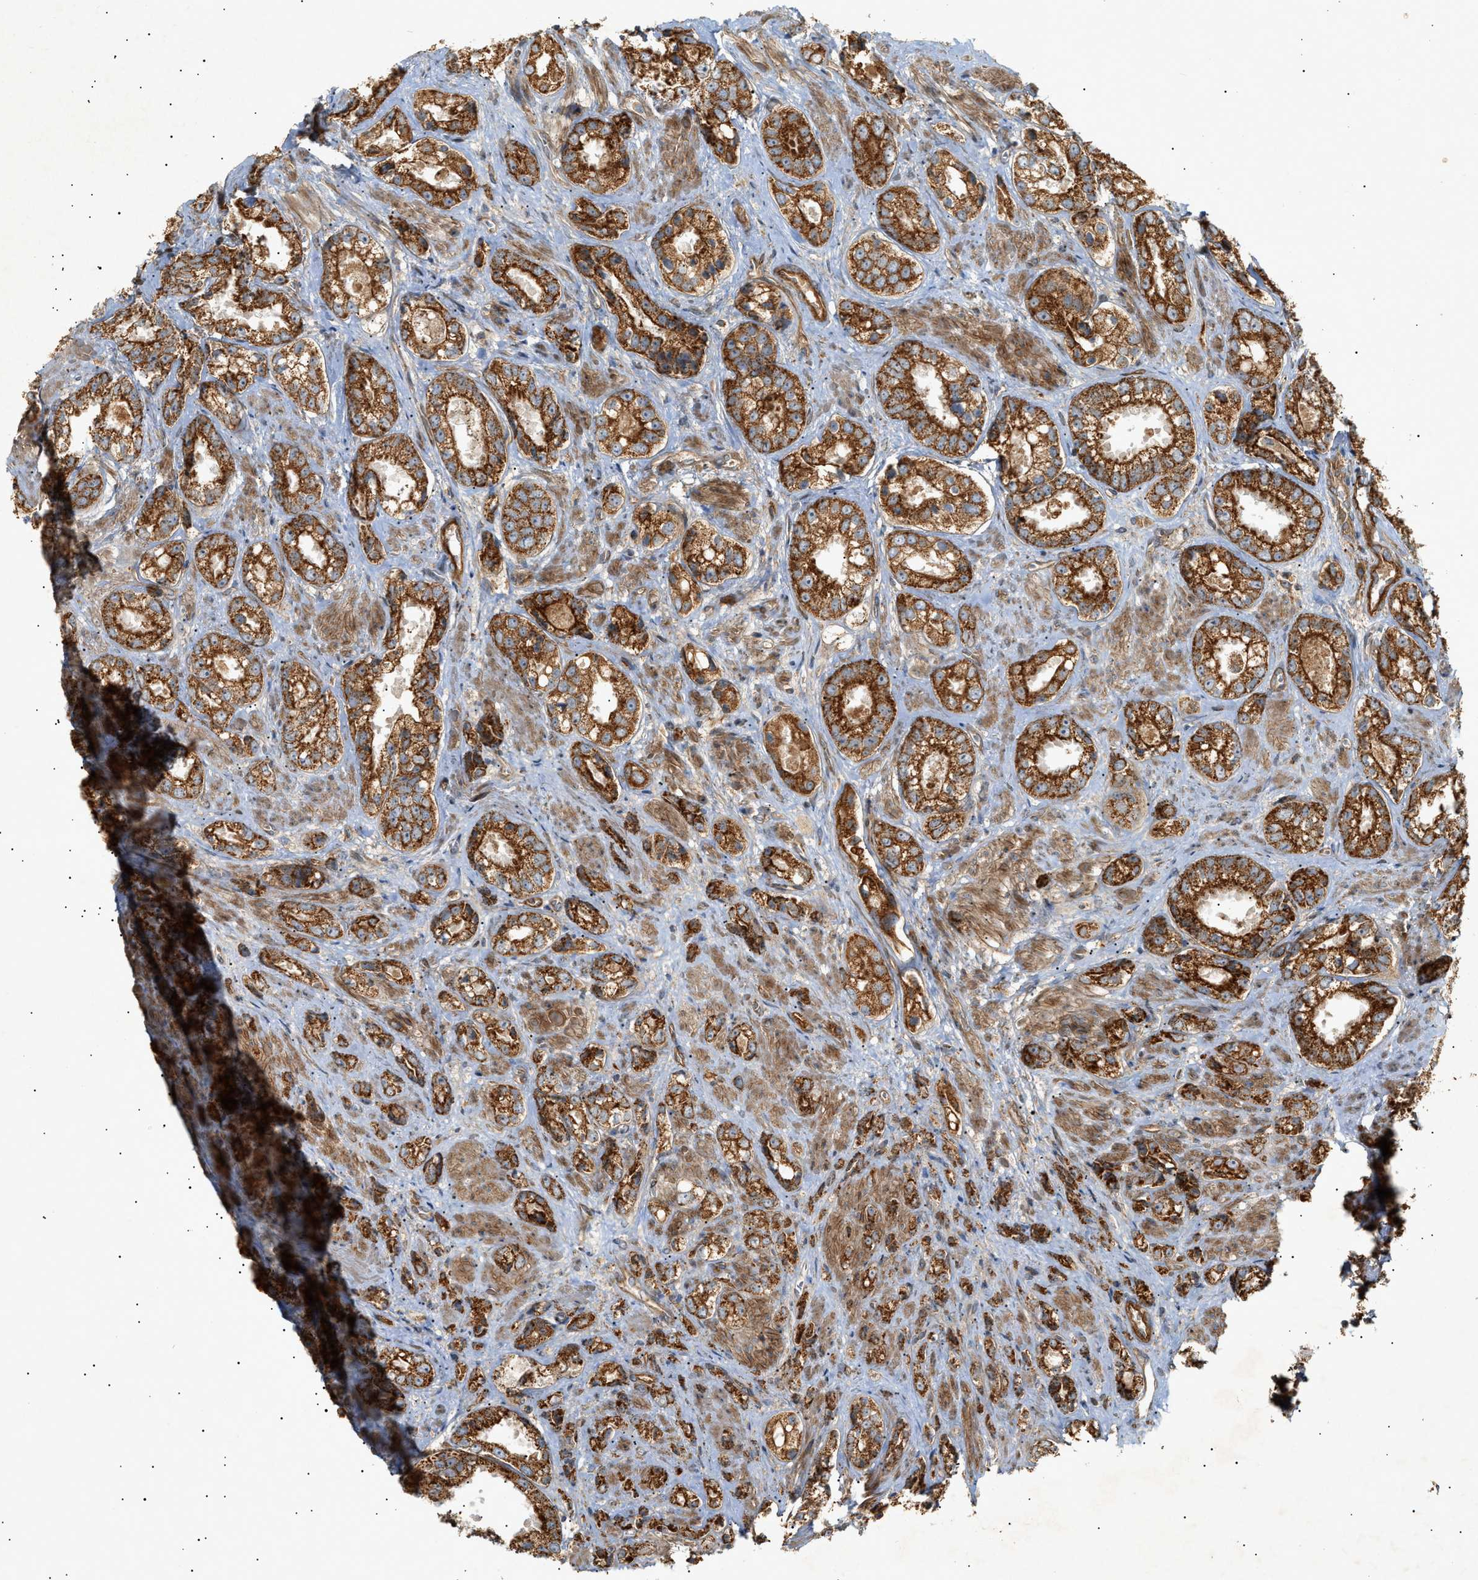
{"staining": {"intensity": "strong", "quantity": ">75%", "location": "cytoplasmic/membranous"}, "tissue": "prostate cancer", "cell_type": "Tumor cells", "image_type": "cancer", "snomed": [{"axis": "morphology", "description": "Adenocarcinoma, High grade"}, {"axis": "topography", "description": "Prostate"}], "caption": "Human prostate cancer stained with a protein marker displays strong staining in tumor cells.", "gene": "MTCH1", "patient": {"sex": "male", "age": 61}}